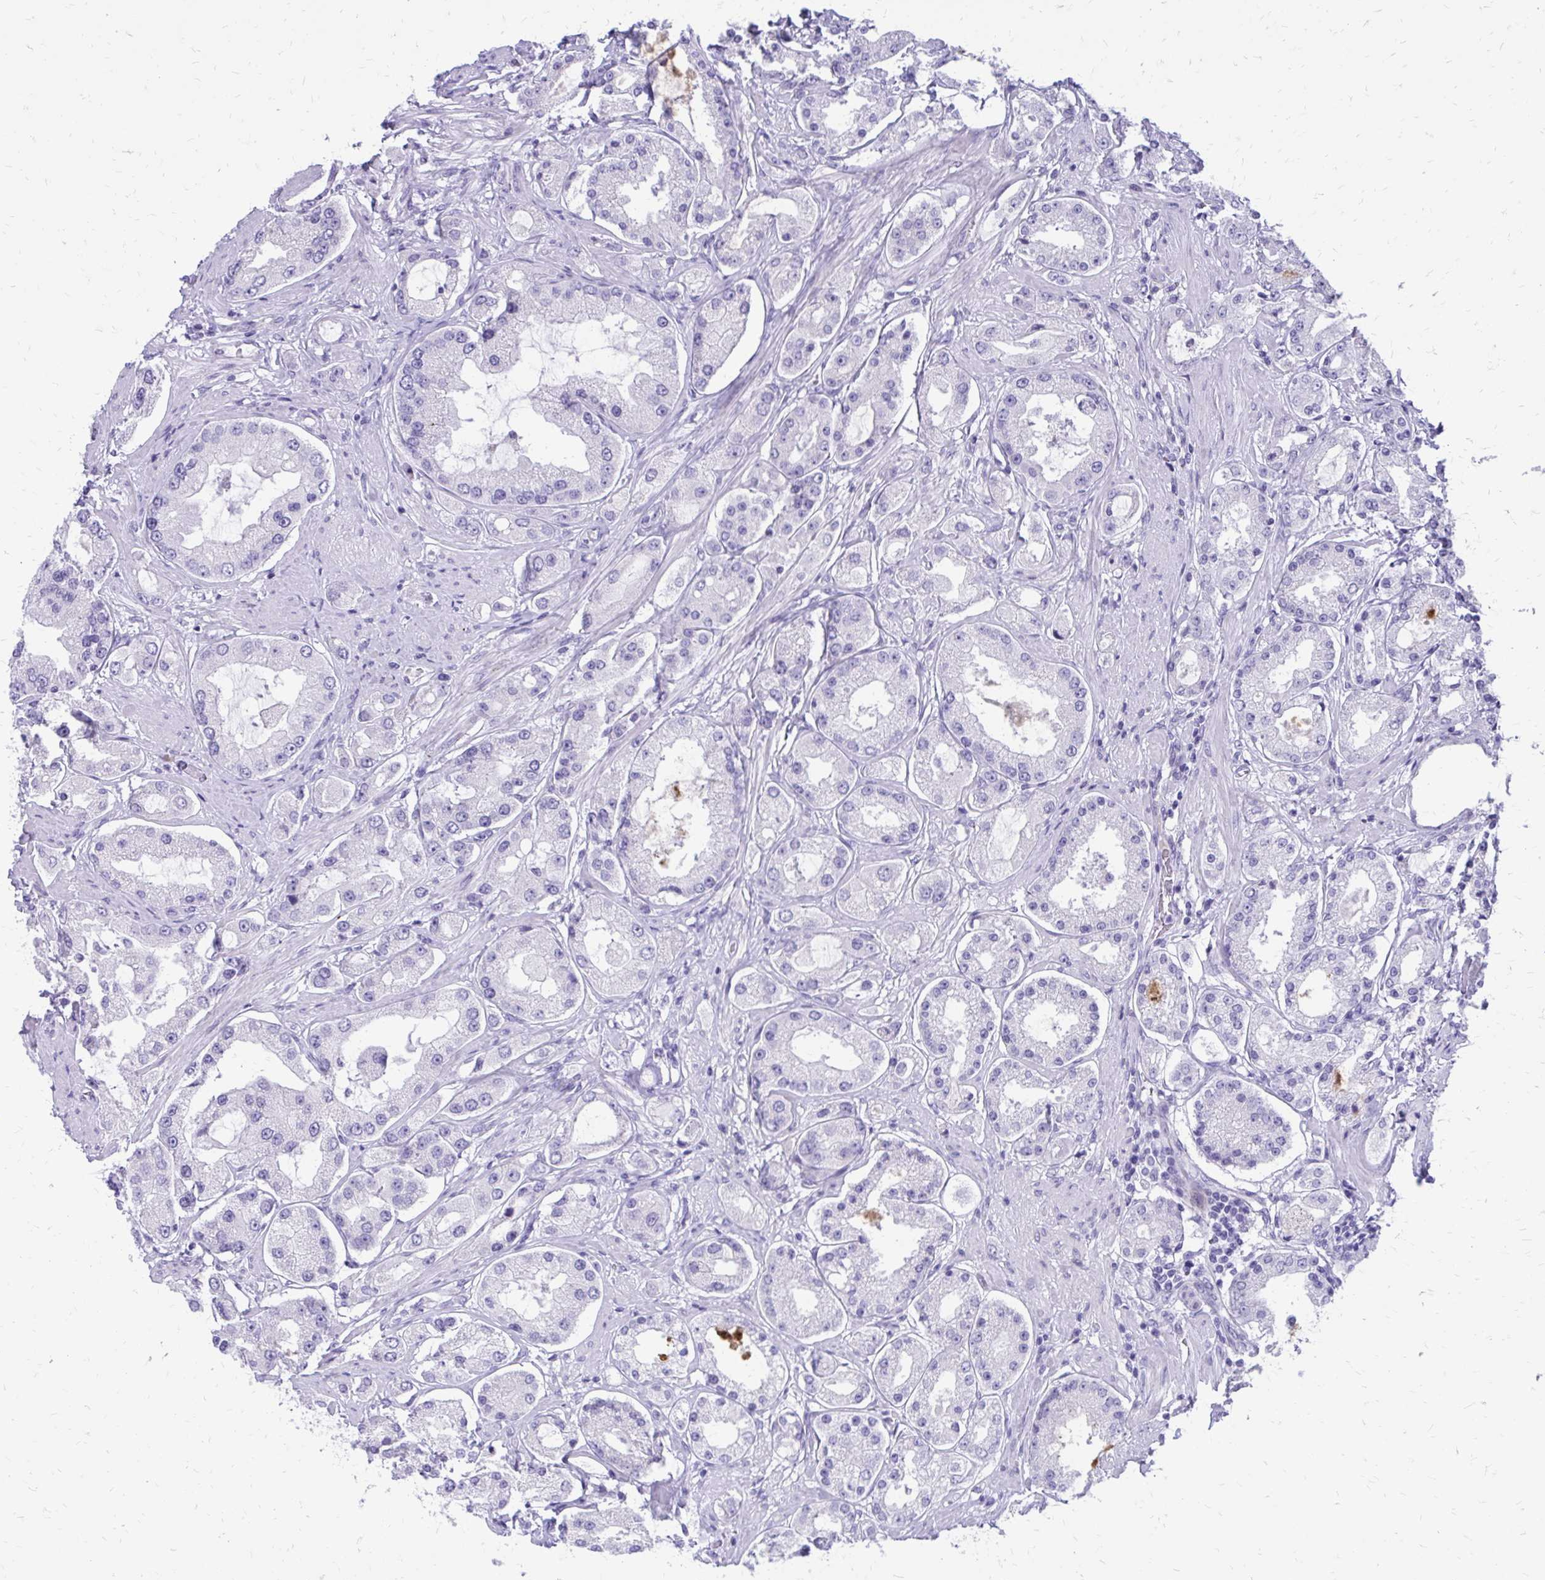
{"staining": {"intensity": "negative", "quantity": "none", "location": "none"}, "tissue": "prostate cancer", "cell_type": "Tumor cells", "image_type": "cancer", "snomed": [{"axis": "morphology", "description": "Adenocarcinoma, High grade"}, {"axis": "topography", "description": "Prostate"}], "caption": "The image demonstrates no significant staining in tumor cells of prostate cancer. (DAB IHC, high magnification).", "gene": "LCN15", "patient": {"sex": "male", "age": 69}}